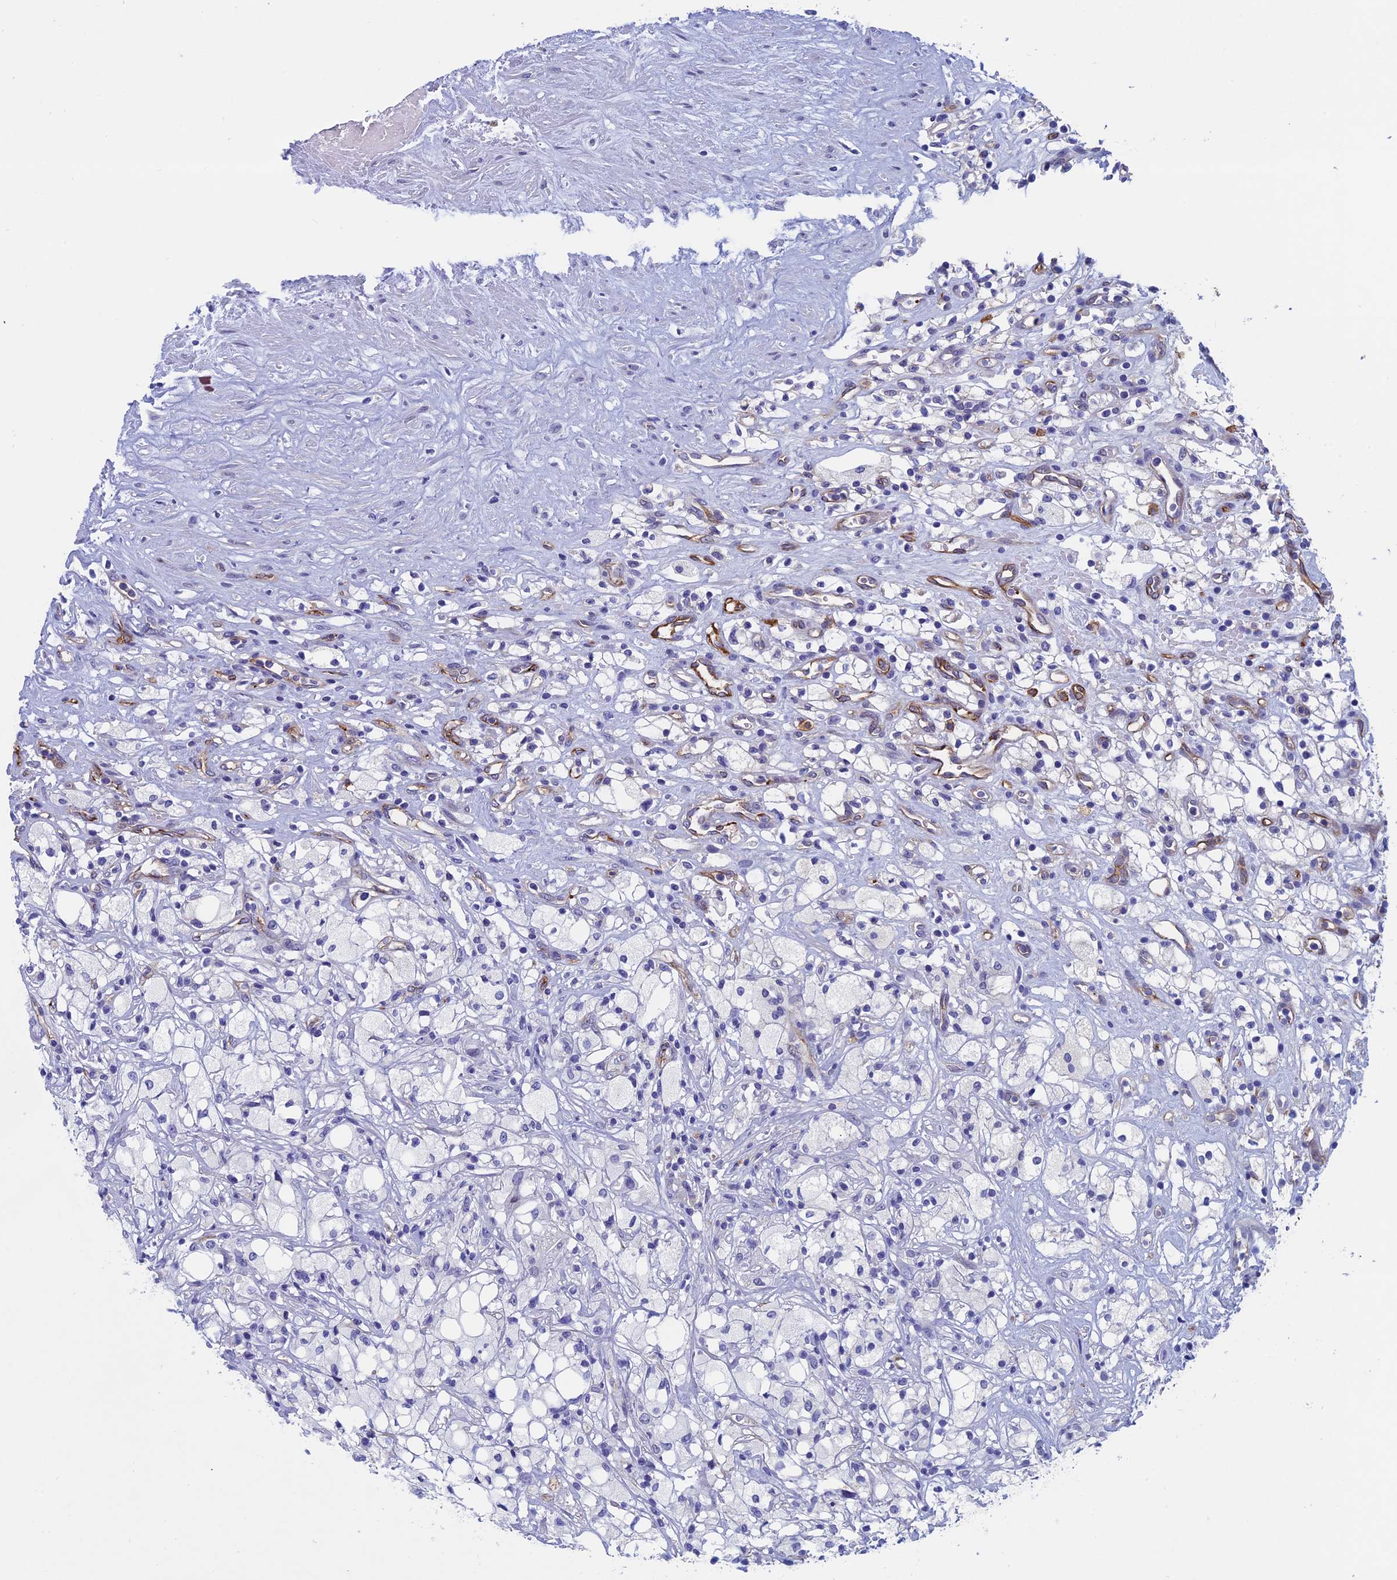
{"staining": {"intensity": "negative", "quantity": "none", "location": "none"}, "tissue": "renal cancer", "cell_type": "Tumor cells", "image_type": "cancer", "snomed": [{"axis": "morphology", "description": "Adenocarcinoma, NOS"}, {"axis": "topography", "description": "Kidney"}], "caption": "Renal cancer was stained to show a protein in brown. There is no significant staining in tumor cells.", "gene": "INSYN1", "patient": {"sex": "male", "age": 59}}